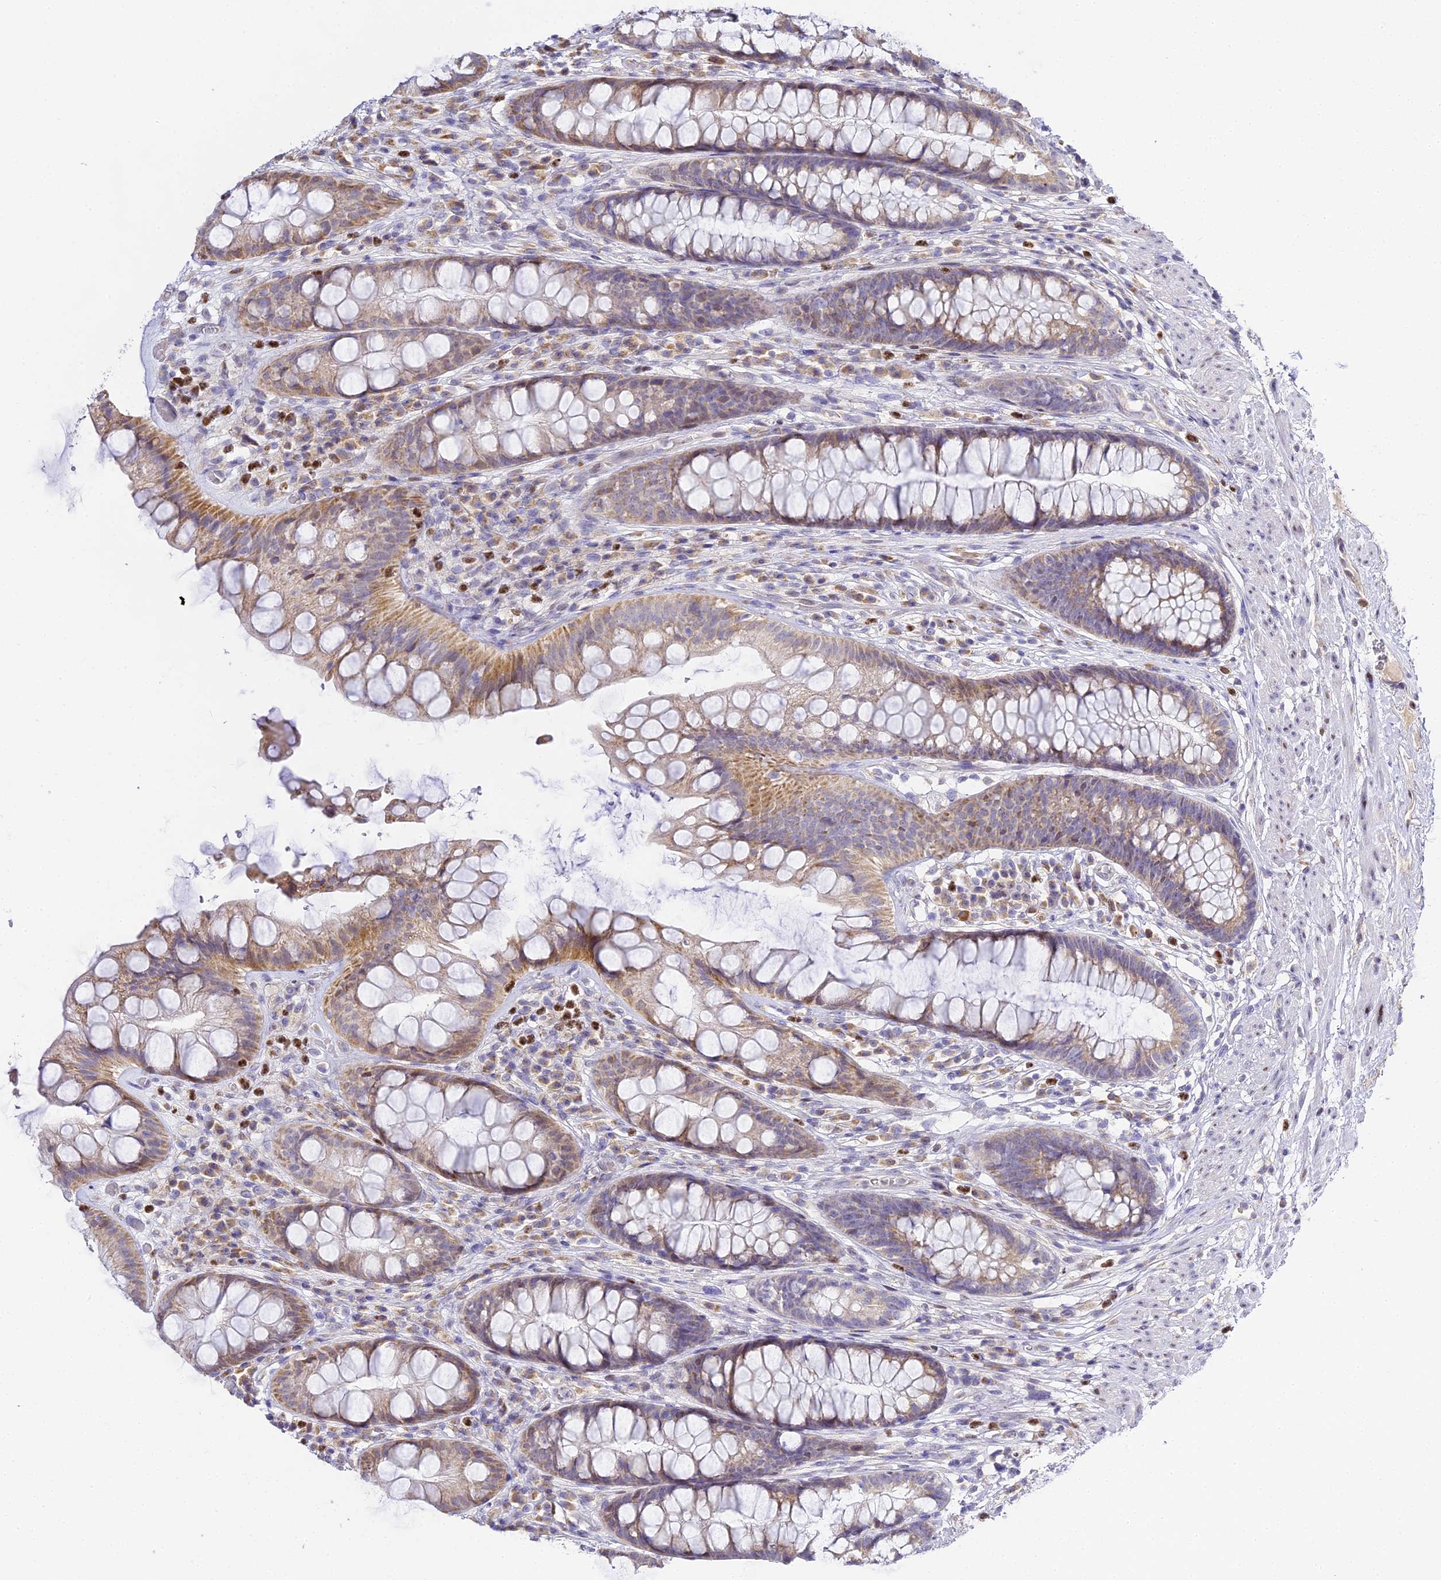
{"staining": {"intensity": "moderate", "quantity": "25%-75%", "location": "cytoplasmic/membranous"}, "tissue": "rectum", "cell_type": "Glandular cells", "image_type": "normal", "snomed": [{"axis": "morphology", "description": "Normal tissue, NOS"}, {"axis": "topography", "description": "Rectum"}], "caption": "Moderate cytoplasmic/membranous positivity for a protein is present in approximately 25%-75% of glandular cells of normal rectum using immunohistochemistry.", "gene": "SERP1", "patient": {"sex": "male", "age": 74}}